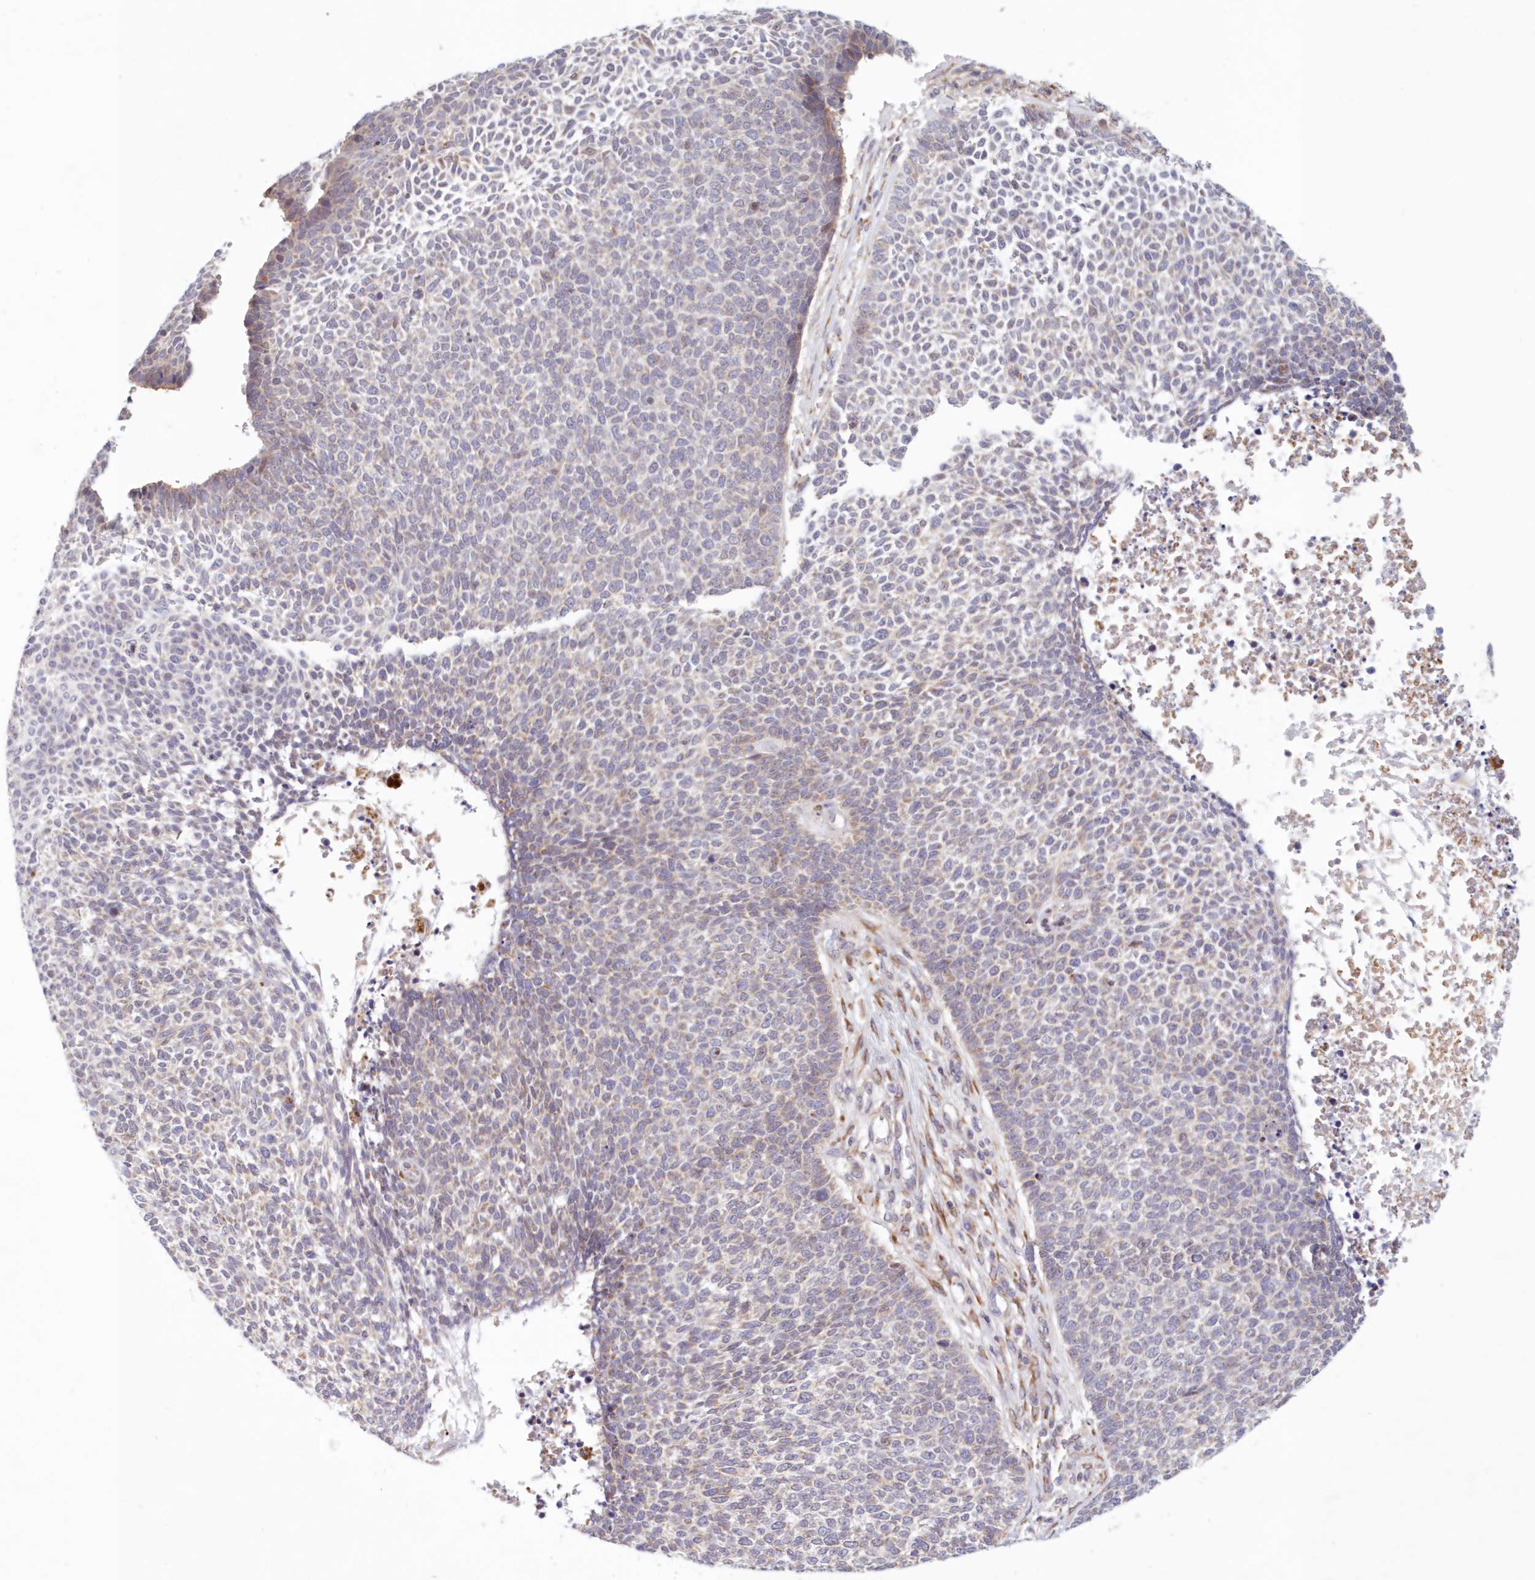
{"staining": {"intensity": "weak", "quantity": "<25%", "location": "cytoplasmic/membranous"}, "tissue": "skin cancer", "cell_type": "Tumor cells", "image_type": "cancer", "snomed": [{"axis": "morphology", "description": "Basal cell carcinoma"}, {"axis": "topography", "description": "Skin"}], "caption": "Skin basal cell carcinoma was stained to show a protein in brown. There is no significant staining in tumor cells. (DAB immunohistochemistry (IHC) with hematoxylin counter stain).", "gene": "PCYOX1L", "patient": {"sex": "female", "age": 84}}